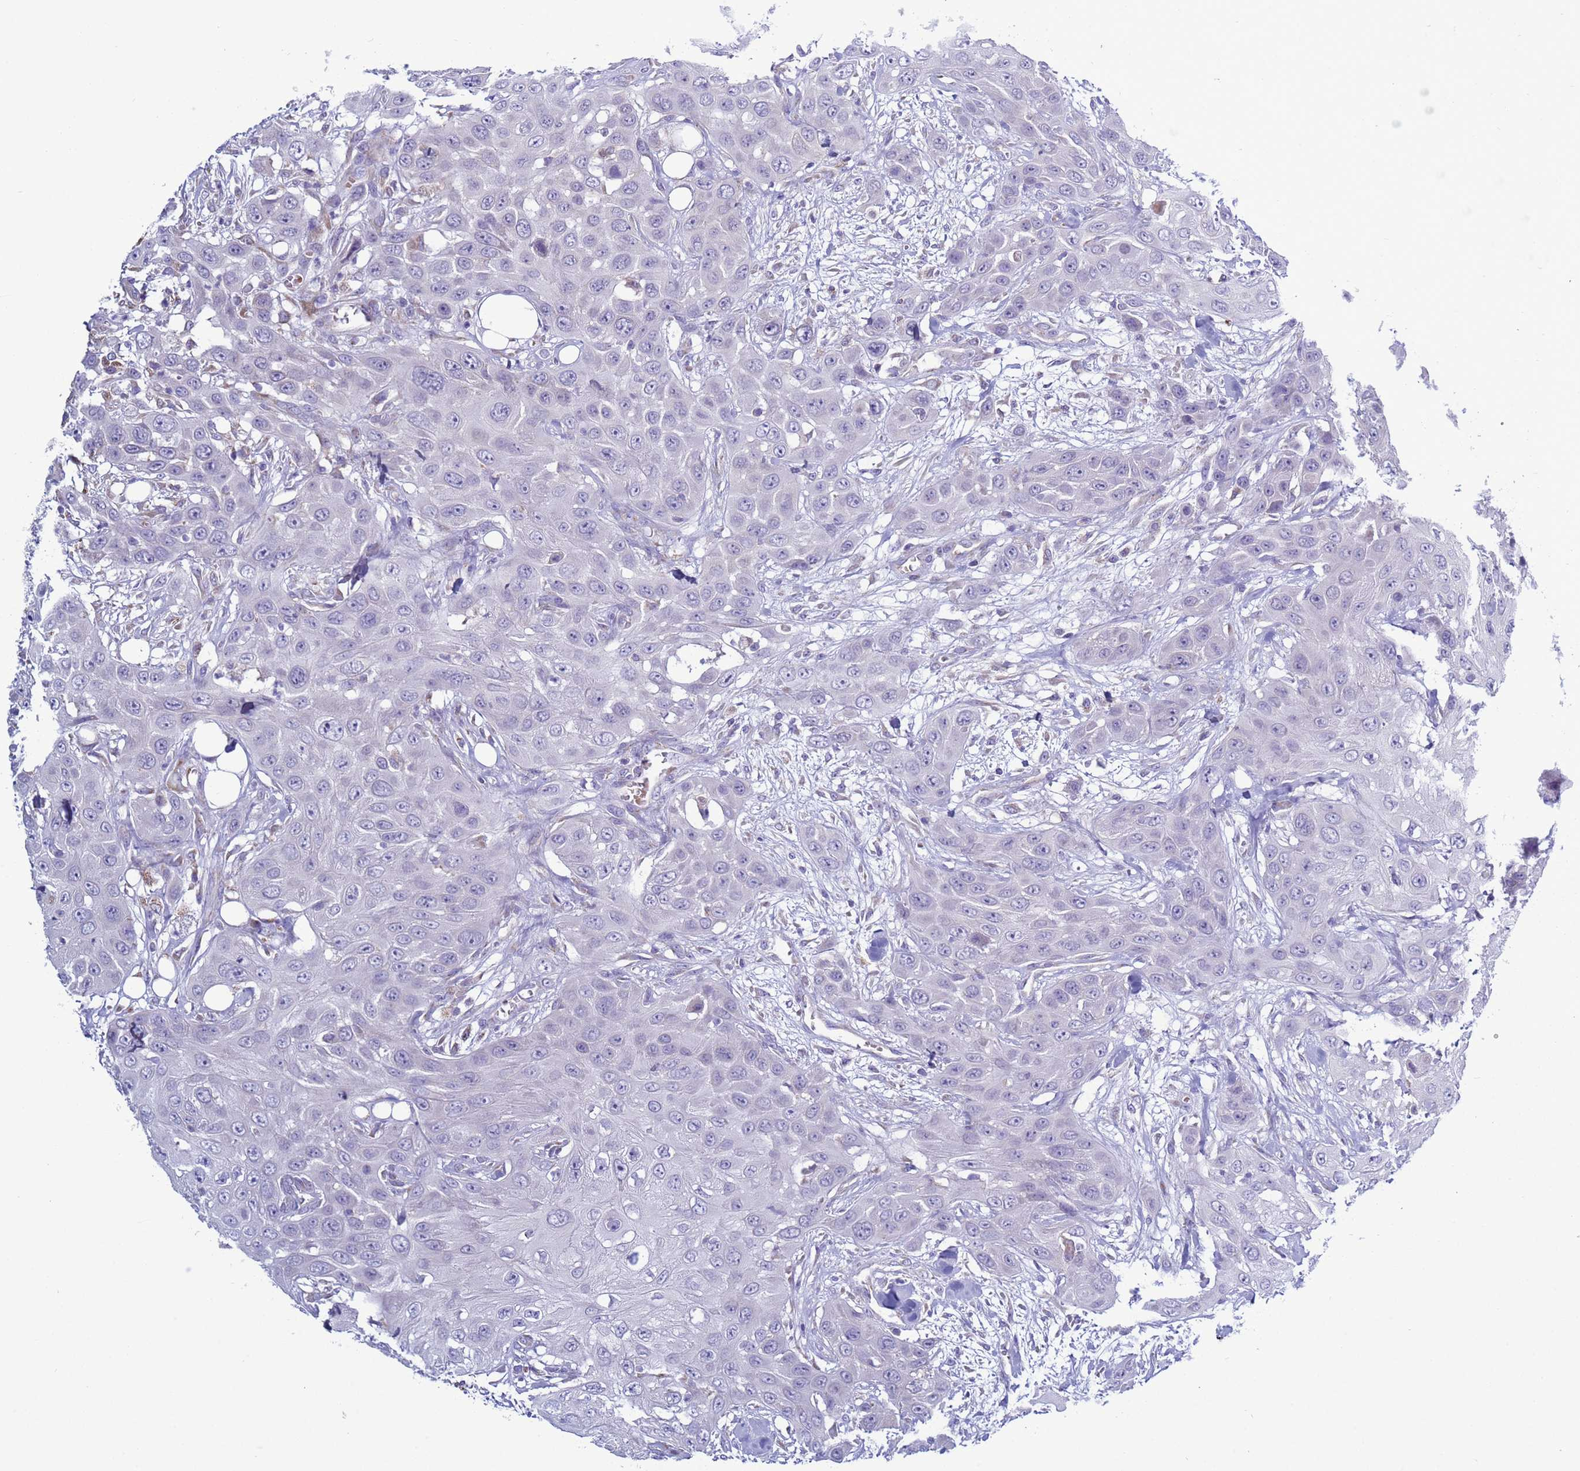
{"staining": {"intensity": "negative", "quantity": "none", "location": "none"}, "tissue": "head and neck cancer", "cell_type": "Tumor cells", "image_type": "cancer", "snomed": [{"axis": "morphology", "description": "Squamous cell carcinoma, NOS"}, {"axis": "topography", "description": "Head-Neck"}], "caption": "Squamous cell carcinoma (head and neck) was stained to show a protein in brown. There is no significant positivity in tumor cells. (DAB immunohistochemistry (IHC) visualized using brightfield microscopy, high magnification).", "gene": "ABHD17B", "patient": {"sex": "male", "age": 81}}